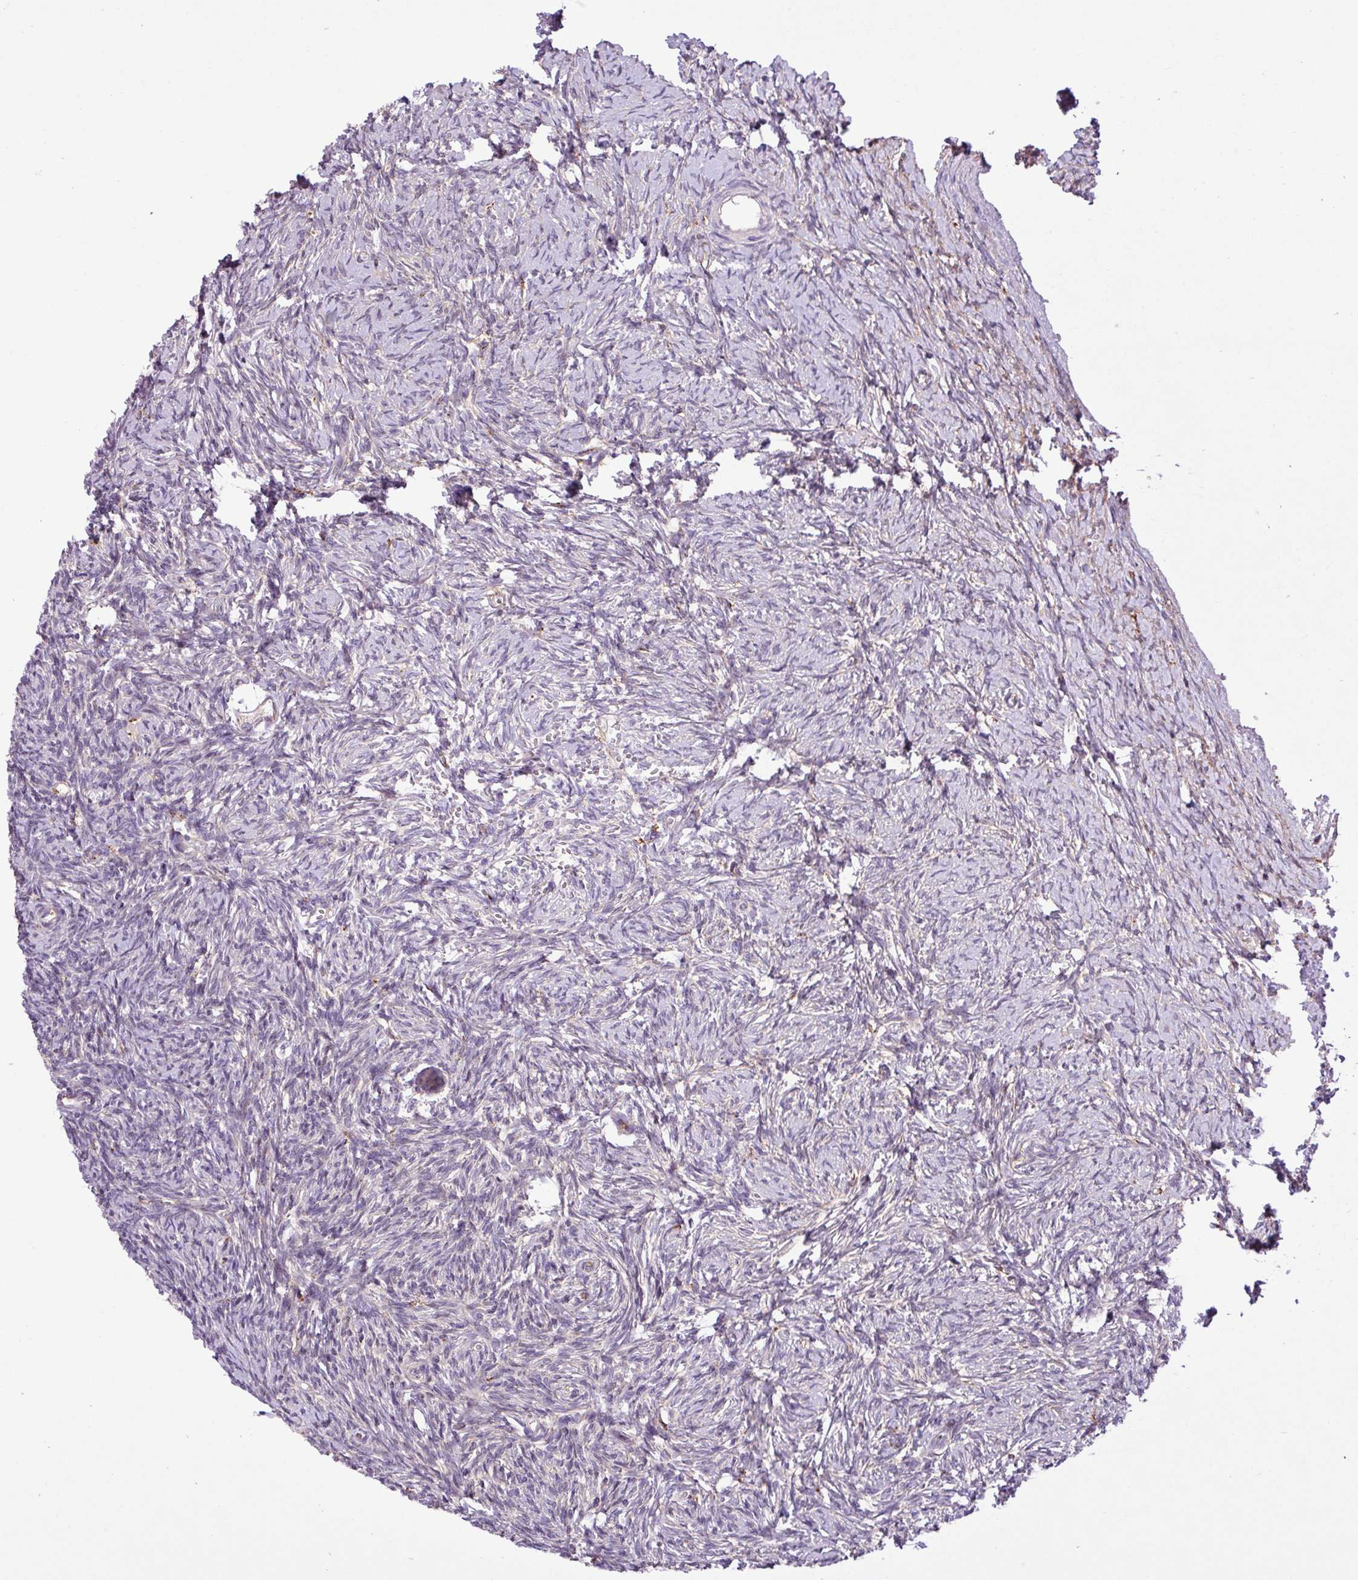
{"staining": {"intensity": "negative", "quantity": "none", "location": "none"}, "tissue": "ovary", "cell_type": "Ovarian stroma cells", "image_type": "normal", "snomed": [{"axis": "morphology", "description": "Normal tissue, NOS"}, {"axis": "topography", "description": "Ovary"}], "caption": "The photomicrograph shows no staining of ovarian stroma cells in normal ovary.", "gene": "RPP25L", "patient": {"sex": "female", "age": 39}}